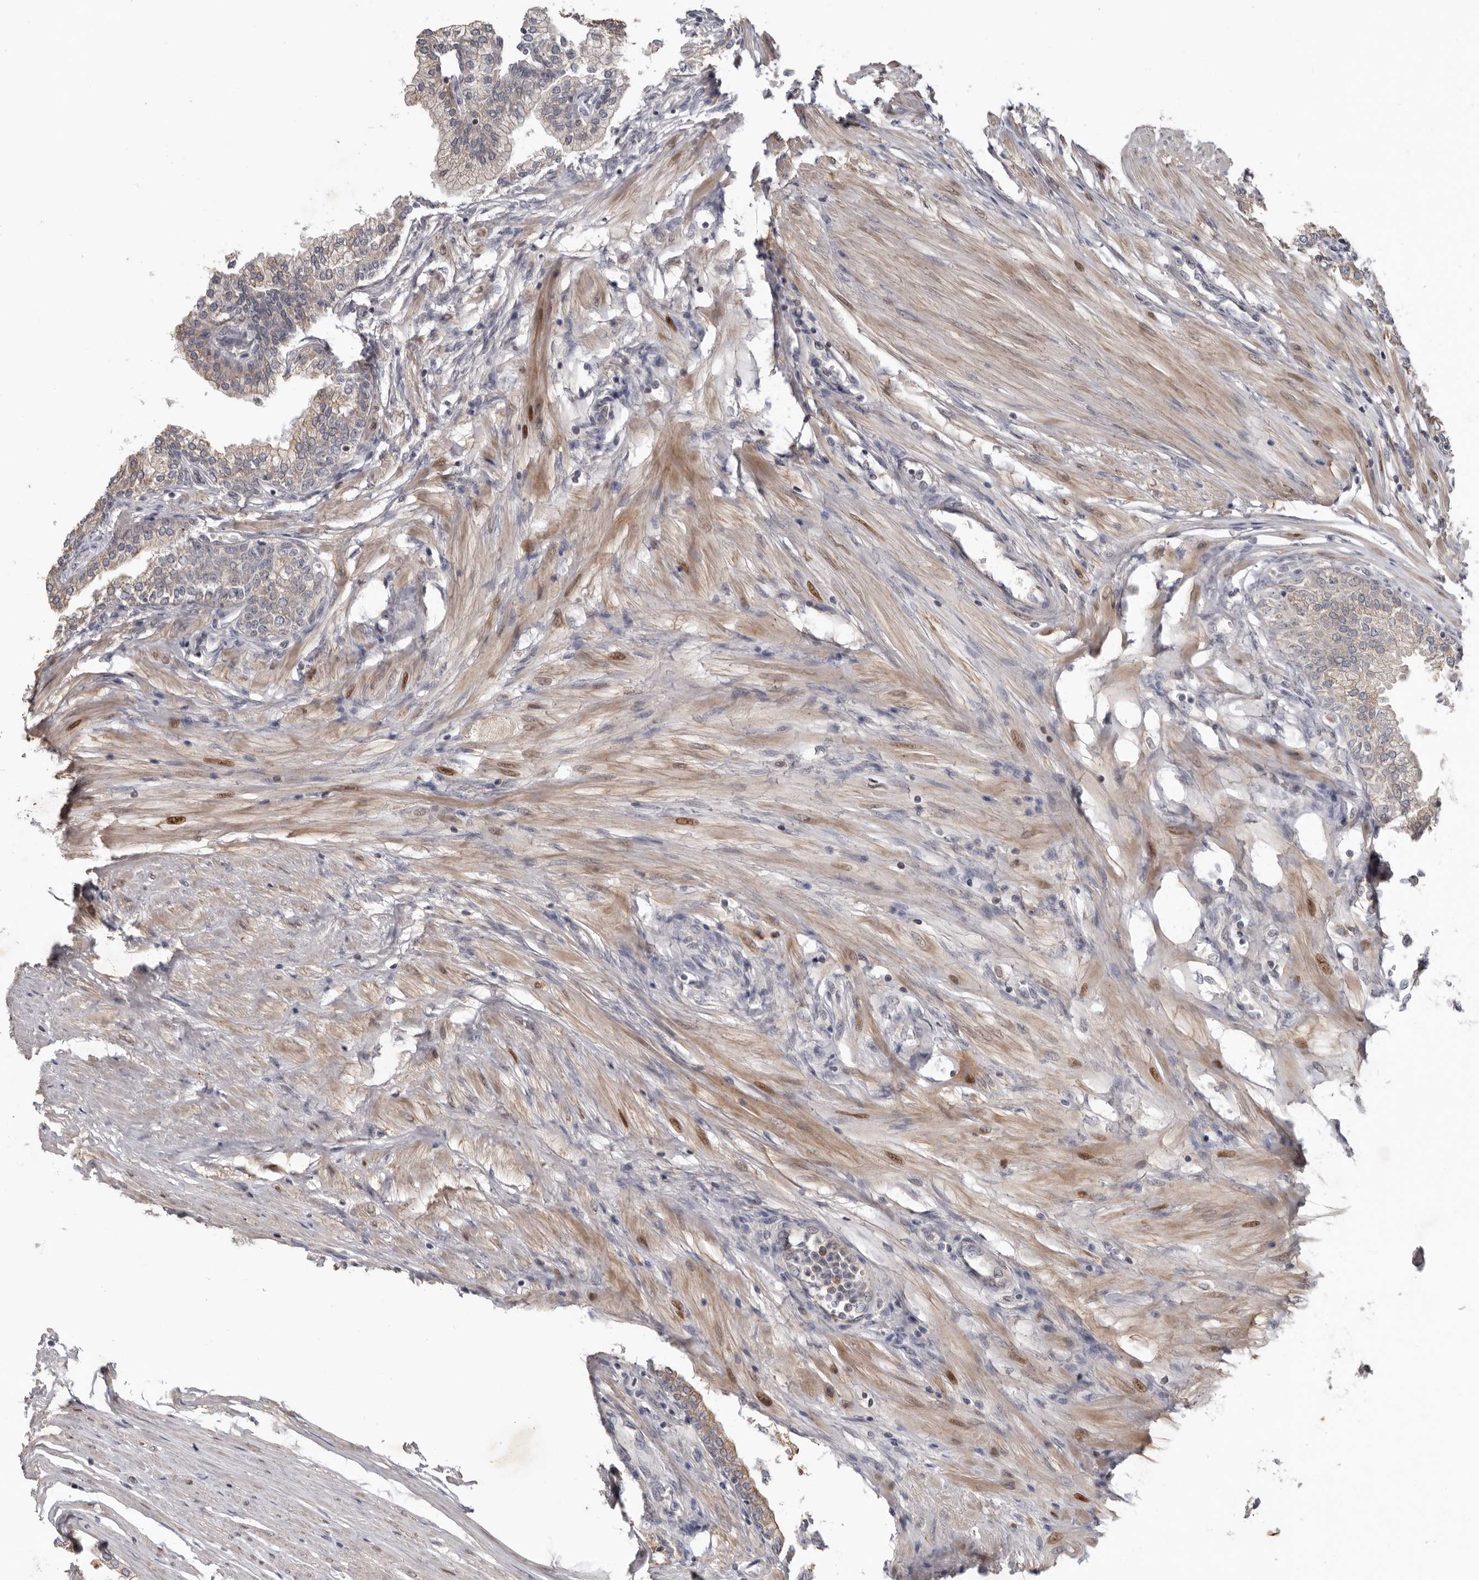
{"staining": {"intensity": "moderate", "quantity": "25%-75%", "location": "cytoplasmic/membranous"}, "tissue": "prostate", "cell_type": "Glandular cells", "image_type": "normal", "snomed": [{"axis": "morphology", "description": "Normal tissue, NOS"}, {"axis": "morphology", "description": "Urothelial carcinoma, Low grade"}, {"axis": "topography", "description": "Urinary bladder"}, {"axis": "topography", "description": "Prostate"}], "caption": "Immunohistochemistry staining of normal prostate, which reveals medium levels of moderate cytoplasmic/membranous positivity in about 25%-75% of glandular cells indicating moderate cytoplasmic/membranous protein positivity. The staining was performed using DAB (brown) for protein detection and nuclei were counterstained in hematoxylin (blue).", "gene": "NMUR1", "patient": {"sex": "male", "age": 60}}